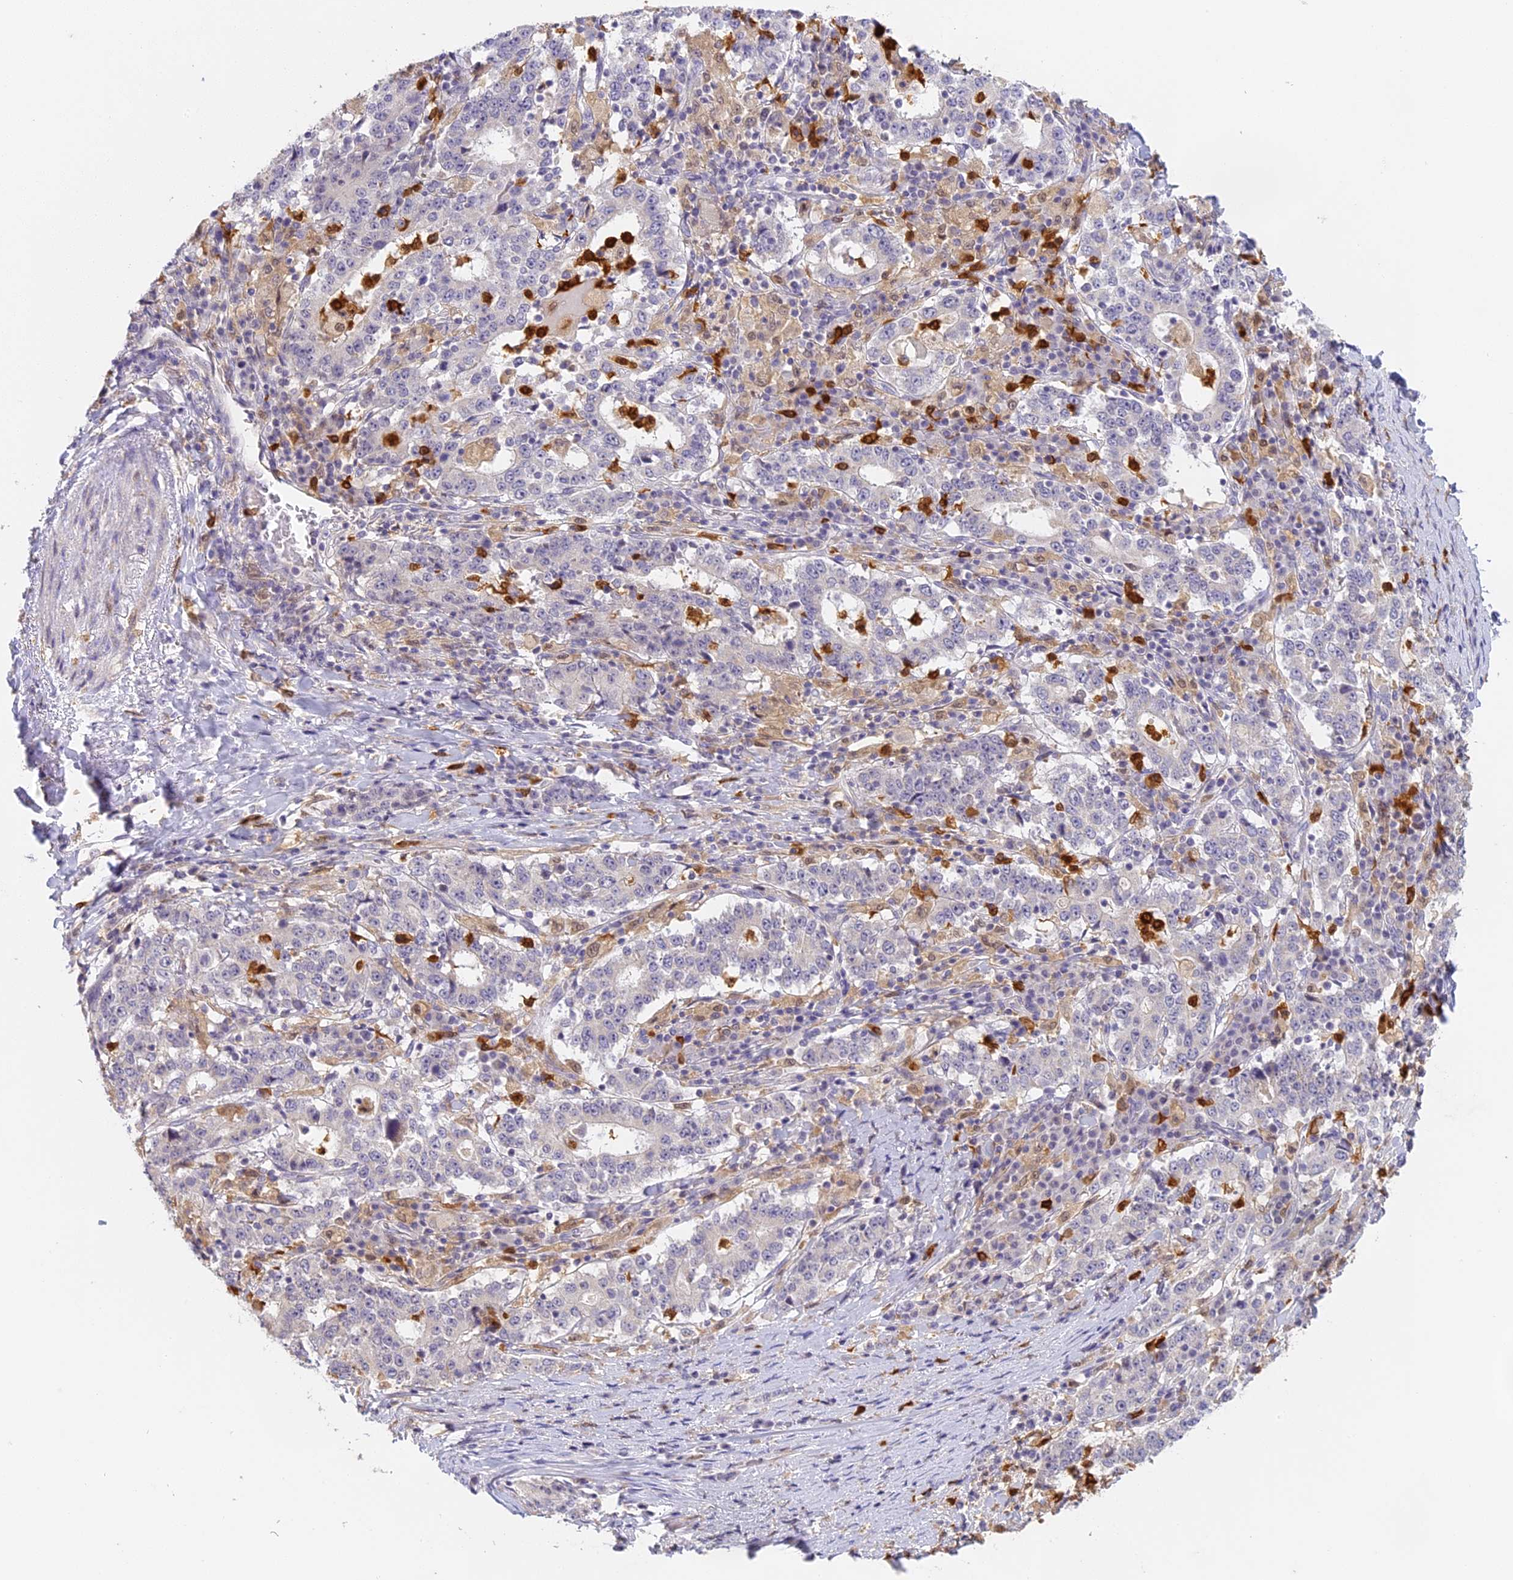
{"staining": {"intensity": "negative", "quantity": "none", "location": "none"}, "tissue": "stomach cancer", "cell_type": "Tumor cells", "image_type": "cancer", "snomed": [{"axis": "morphology", "description": "Adenocarcinoma, NOS"}, {"axis": "topography", "description": "Stomach"}], "caption": "High magnification brightfield microscopy of stomach cancer stained with DAB (brown) and counterstained with hematoxylin (blue): tumor cells show no significant staining. (IHC, brightfield microscopy, high magnification).", "gene": "NCF4", "patient": {"sex": "male", "age": 59}}